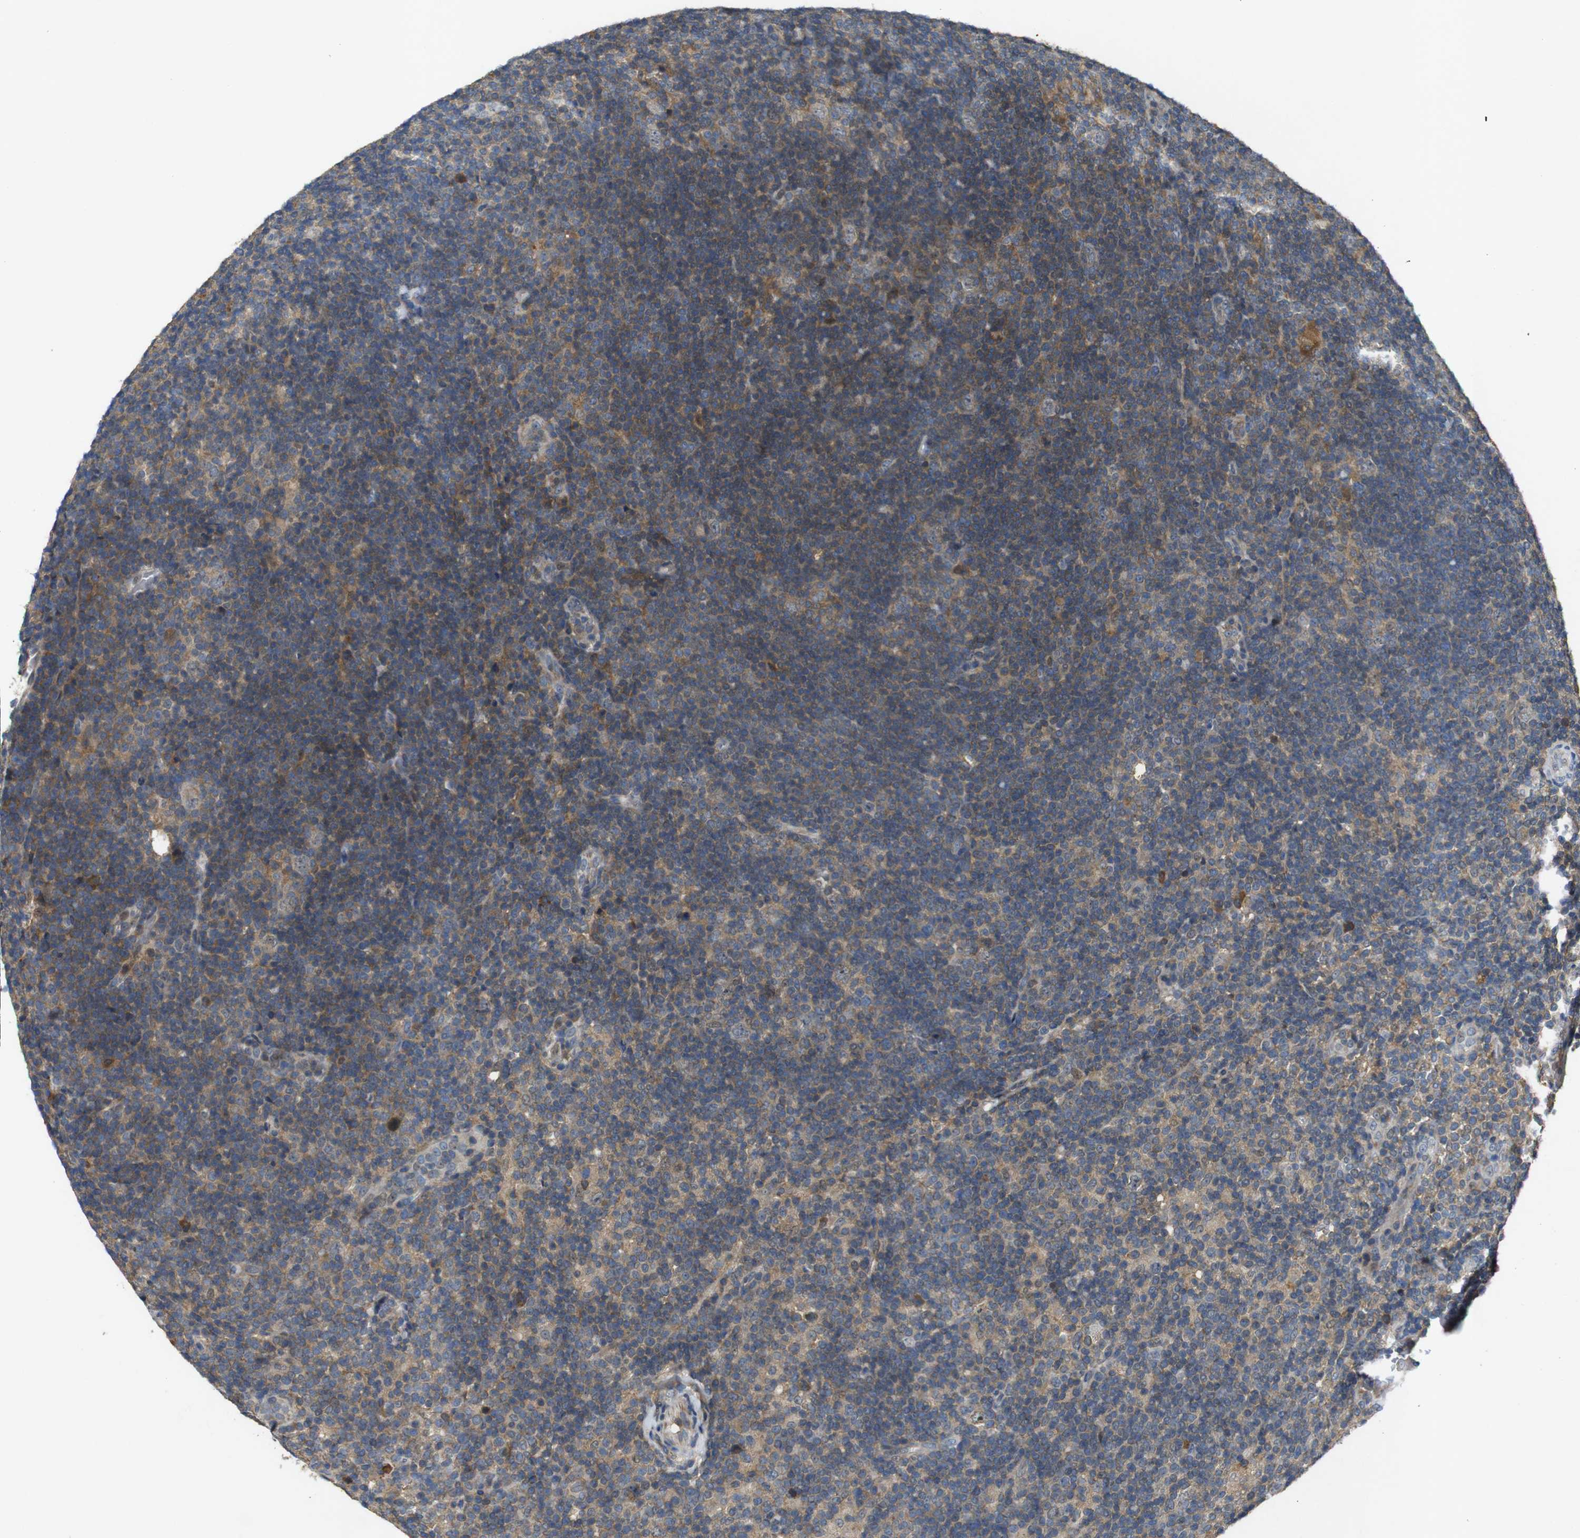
{"staining": {"intensity": "weak", "quantity": ">75%", "location": "cytoplasmic/membranous"}, "tissue": "lymphoma", "cell_type": "Tumor cells", "image_type": "cancer", "snomed": [{"axis": "morphology", "description": "Hodgkin's disease, NOS"}, {"axis": "topography", "description": "Lymph node"}], "caption": "Weak cytoplasmic/membranous protein expression is present in approximately >75% of tumor cells in Hodgkin's disease.", "gene": "MAGI2", "patient": {"sex": "female", "age": 57}}